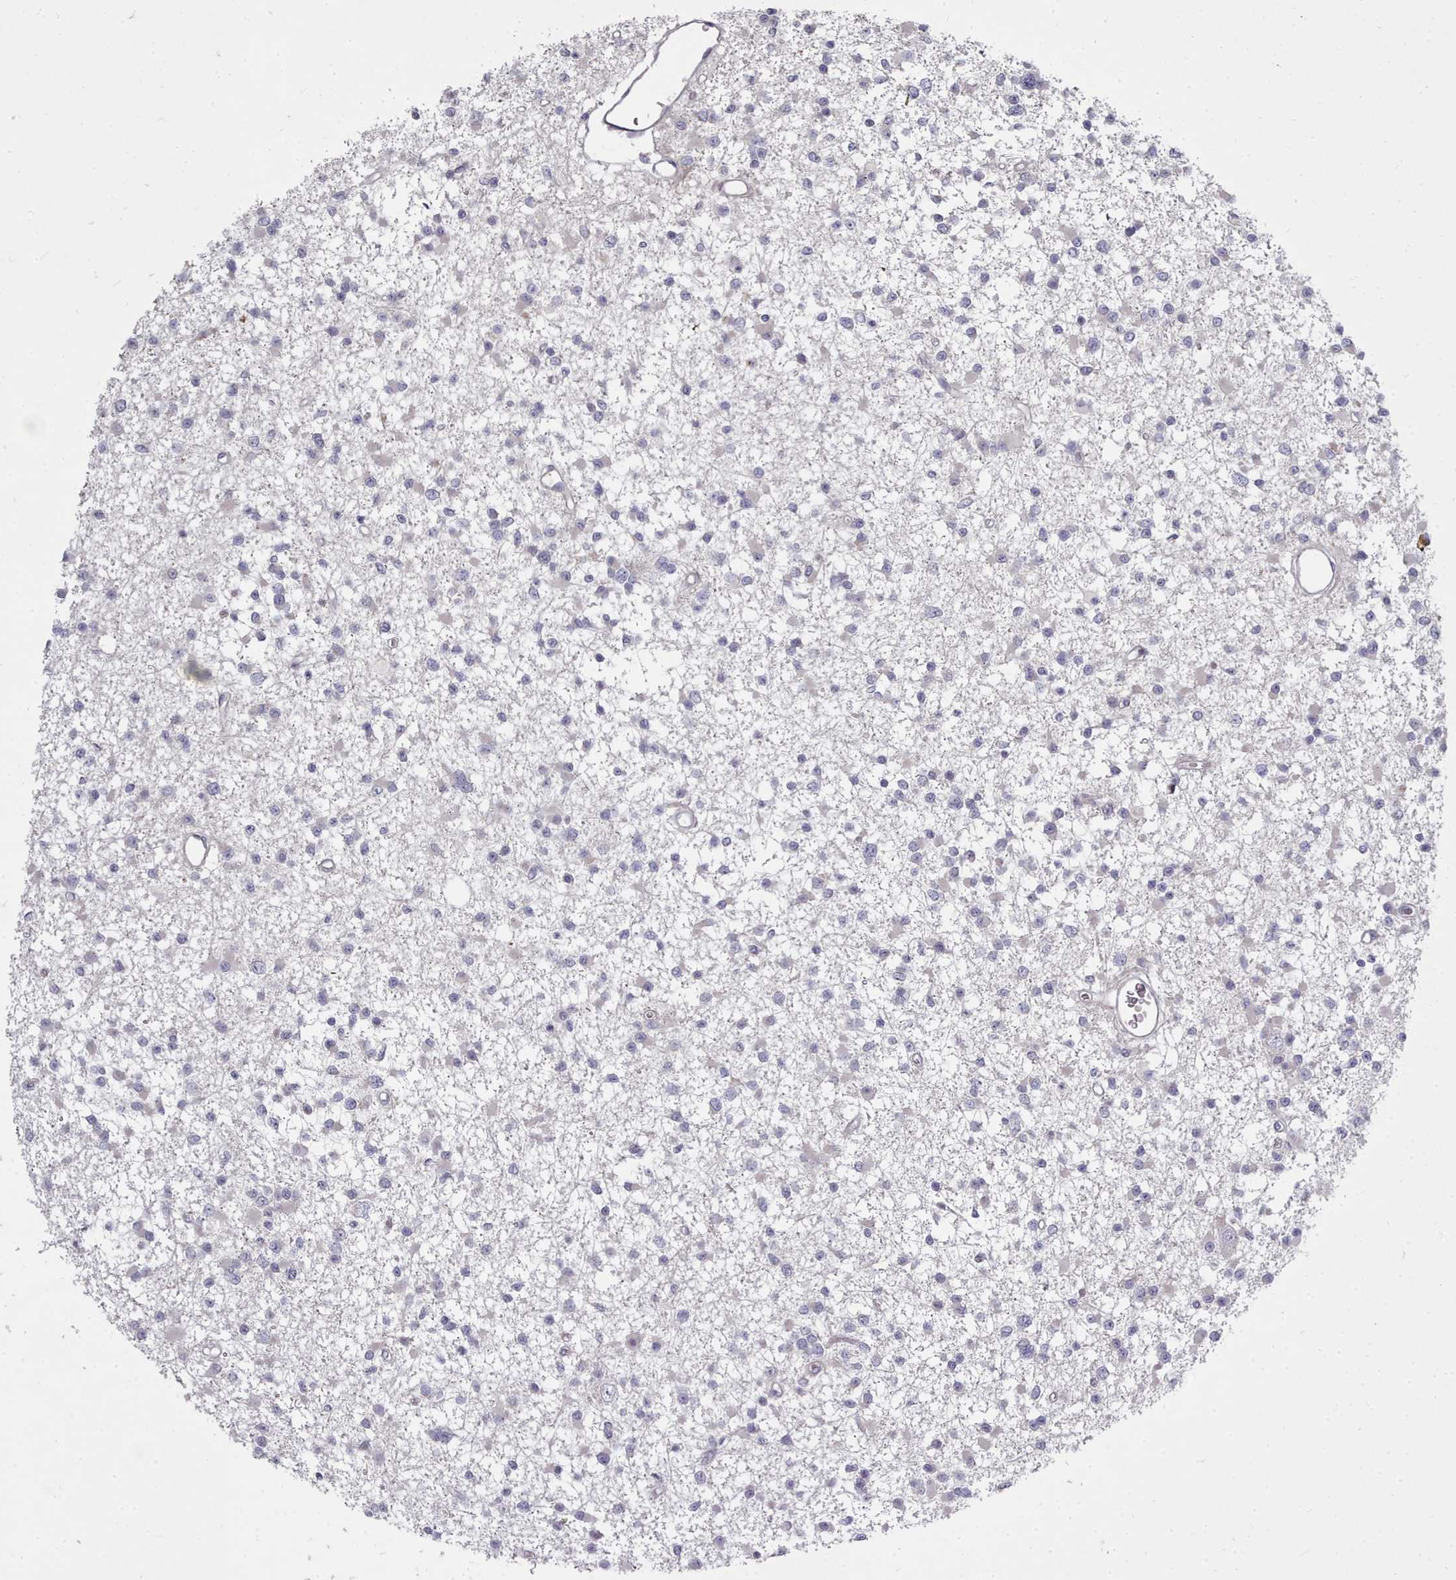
{"staining": {"intensity": "negative", "quantity": "none", "location": "none"}, "tissue": "glioma", "cell_type": "Tumor cells", "image_type": "cancer", "snomed": [{"axis": "morphology", "description": "Glioma, malignant, Low grade"}, {"axis": "topography", "description": "Brain"}], "caption": "Human glioma stained for a protein using immunohistochemistry (IHC) exhibits no staining in tumor cells.", "gene": "ACKR3", "patient": {"sex": "female", "age": 22}}